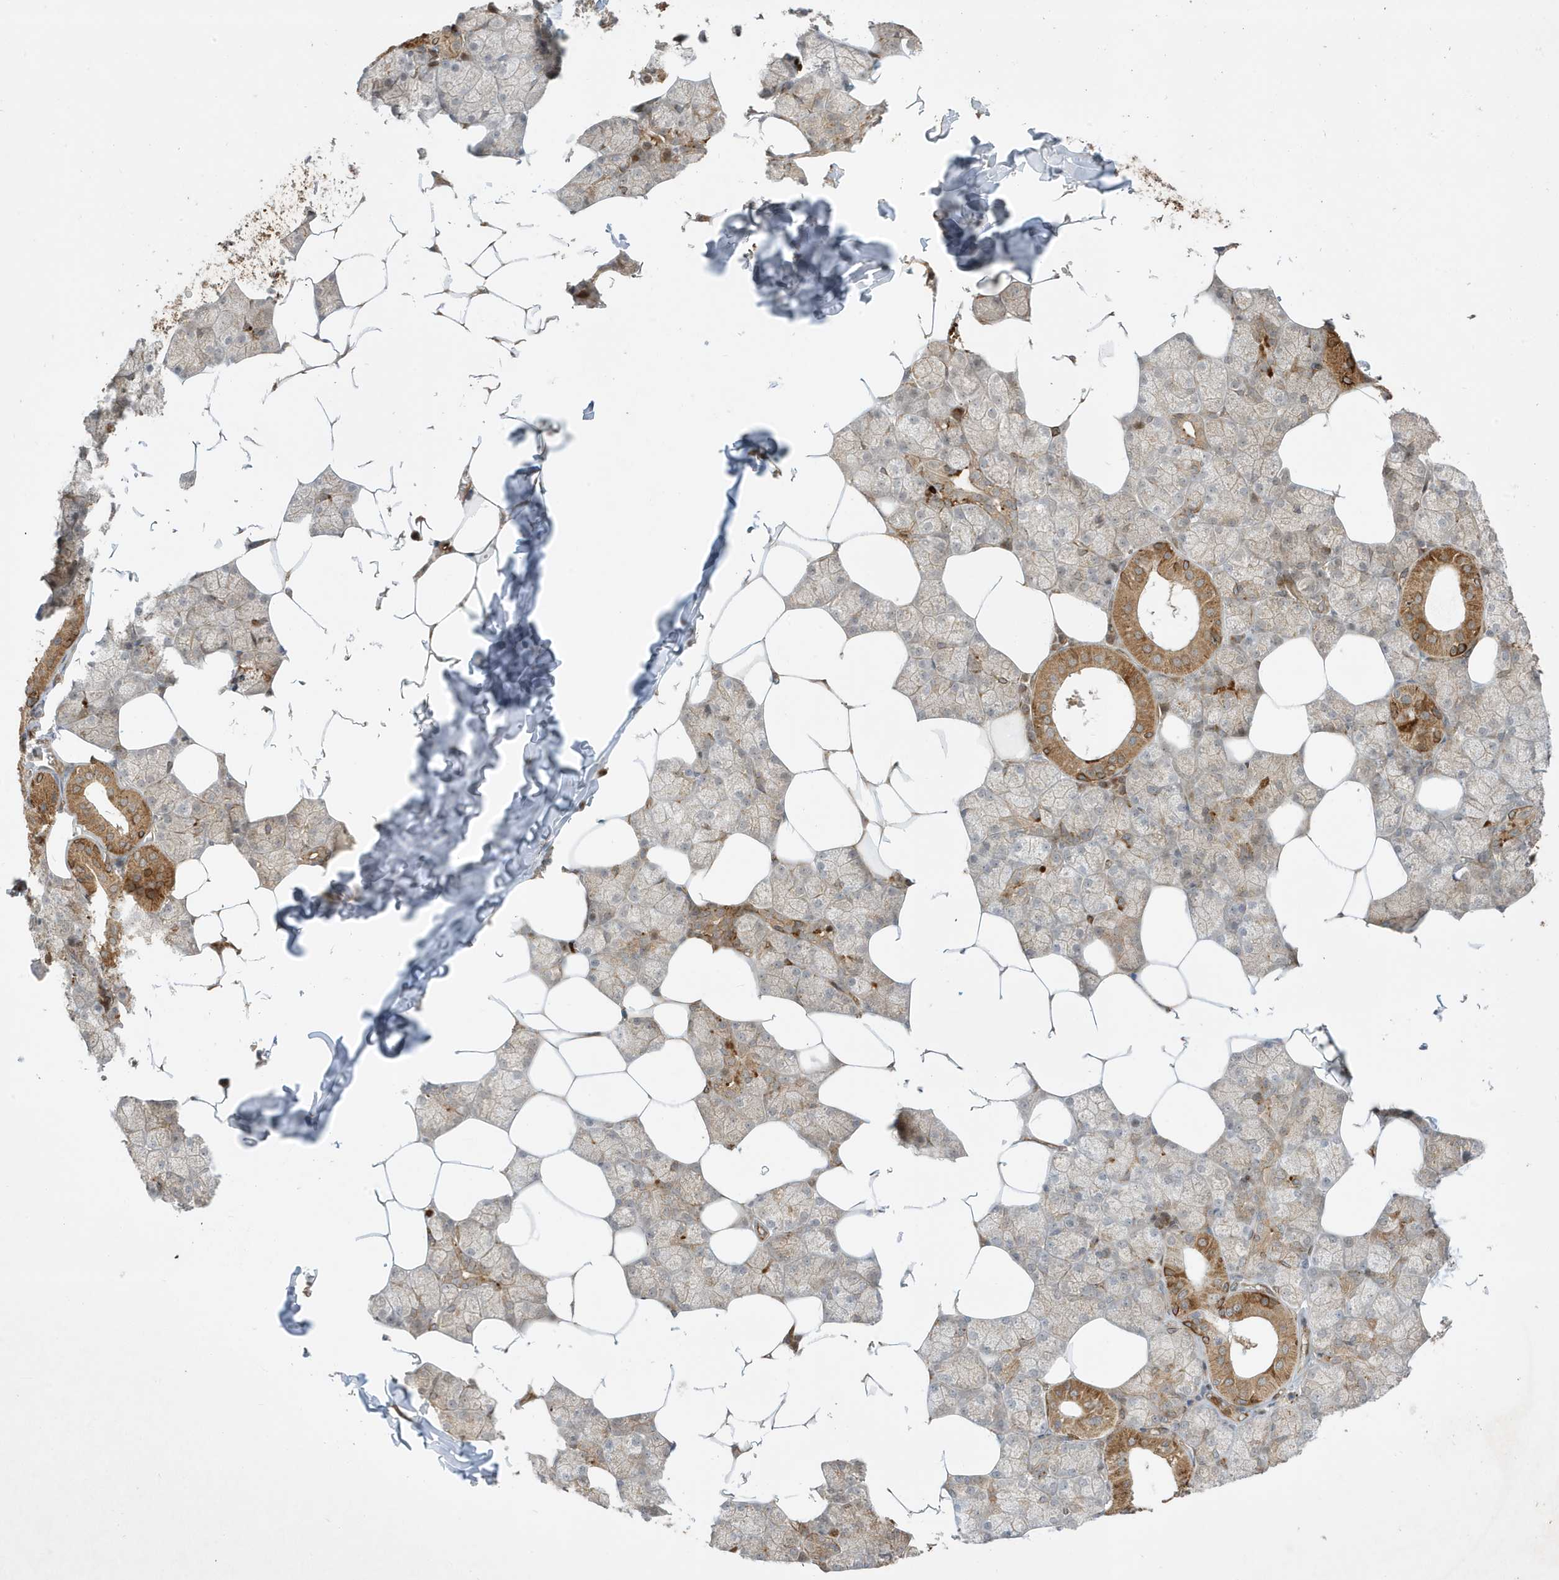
{"staining": {"intensity": "moderate", "quantity": "25%-75%", "location": "cytoplasmic/membranous"}, "tissue": "salivary gland", "cell_type": "Glandular cells", "image_type": "normal", "snomed": [{"axis": "morphology", "description": "Normal tissue, NOS"}, {"axis": "topography", "description": "Salivary gland"}], "caption": "Immunohistochemistry of benign human salivary gland reveals medium levels of moderate cytoplasmic/membranous expression in about 25%-75% of glandular cells. The staining is performed using DAB (3,3'-diaminobenzidine) brown chromogen to label protein expression. The nuclei are counter-stained blue using hematoxylin.", "gene": "IFT57", "patient": {"sex": "male", "age": 62}}